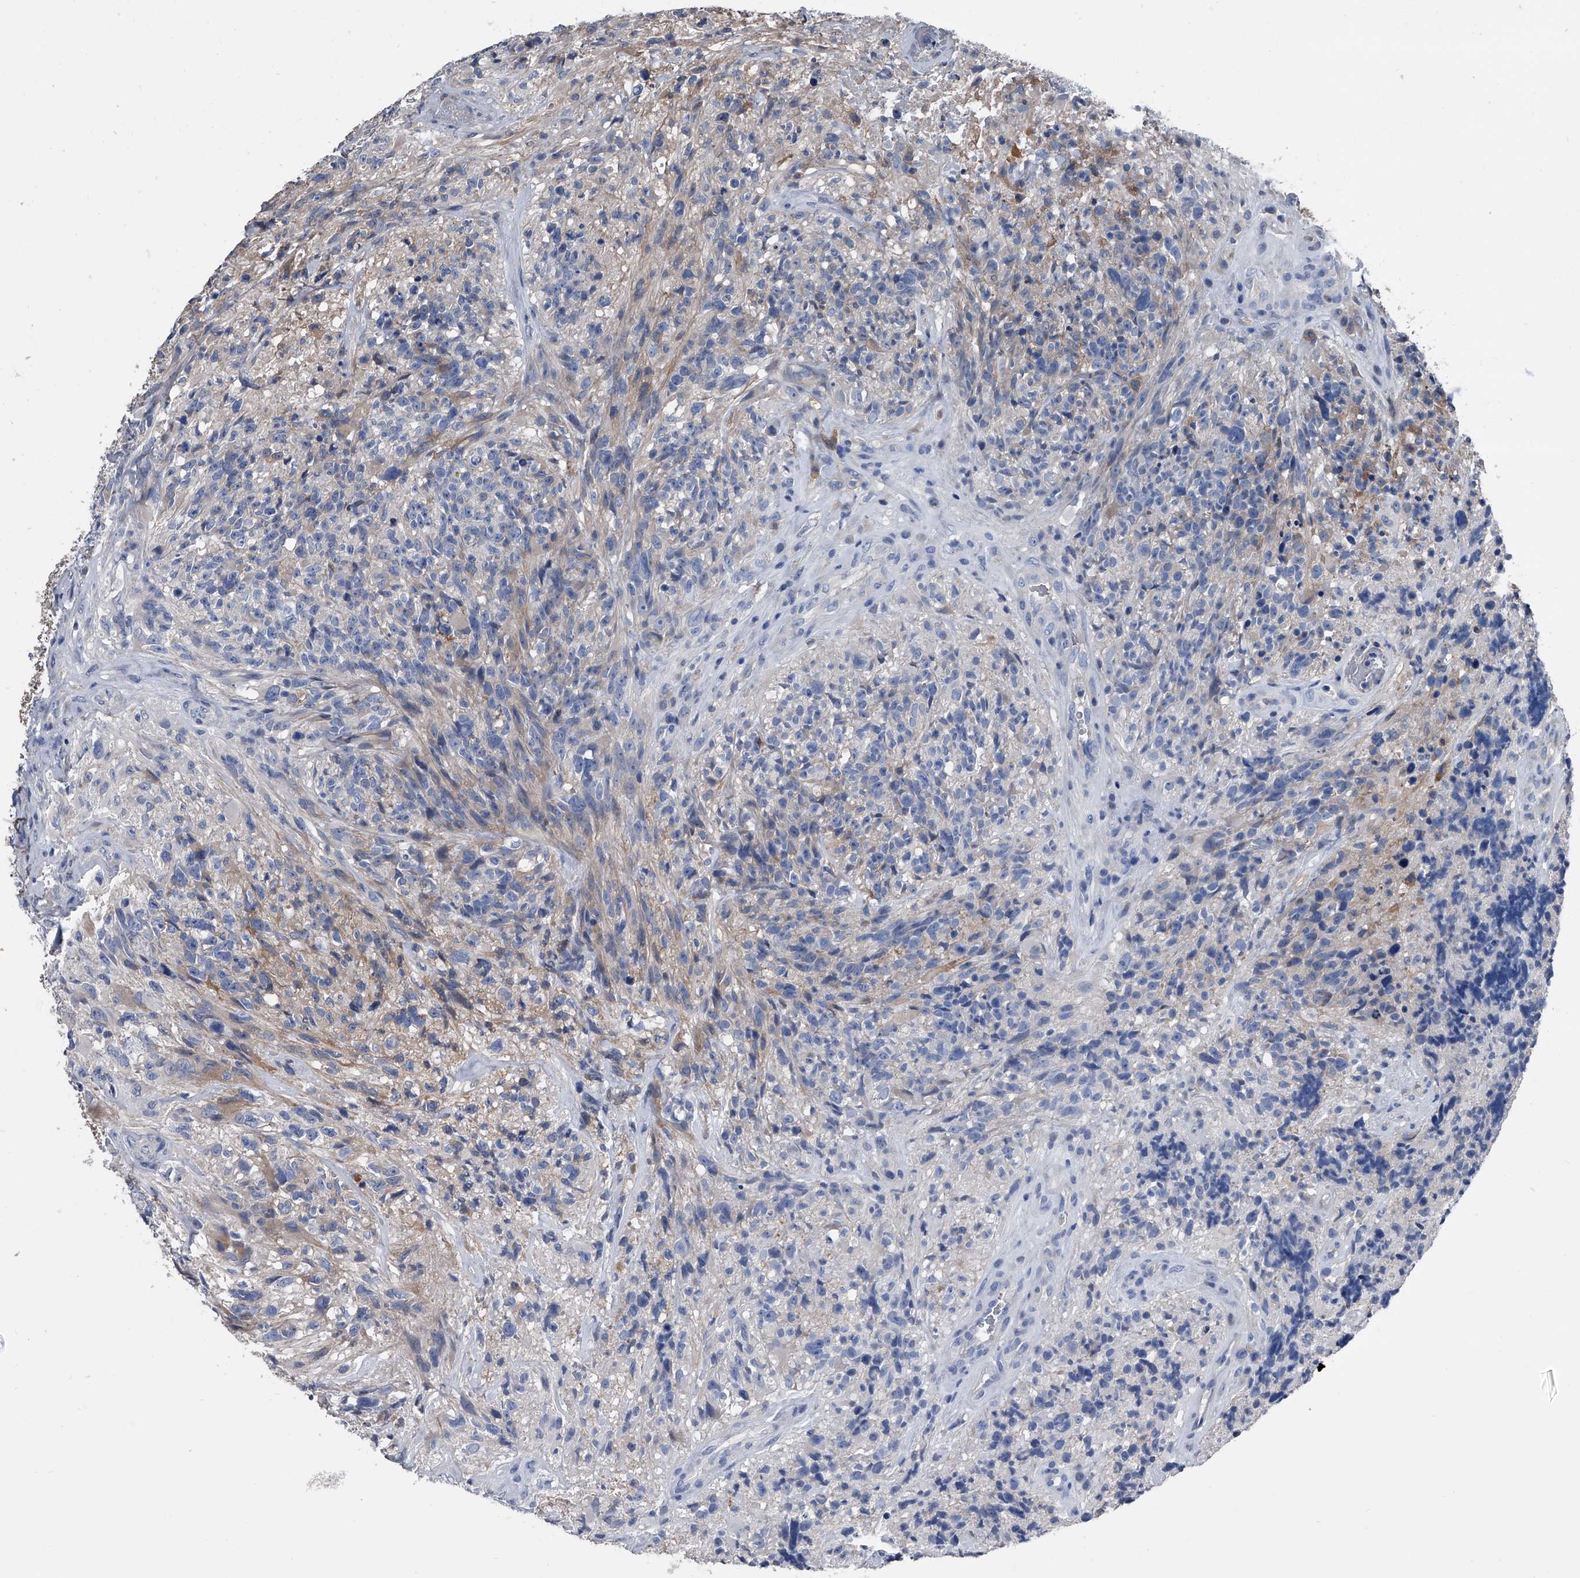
{"staining": {"intensity": "negative", "quantity": "none", "location": "none"}, "tissue": "glioma", "cell_type": "Tumor cells", "image_type": "cancer", "snomed": [{"axis": "morphology", "description": "Glioma, malignant, High grade"}, {"axis": "topography", "description": "Brain"}], "caption": "IHC image of neoplastic tissue: human glioma stained with DAB reveals no significant protein staining in tumor cells.", "gene": "KIF13A", "patient": {"sex": "male", "age": 69}}